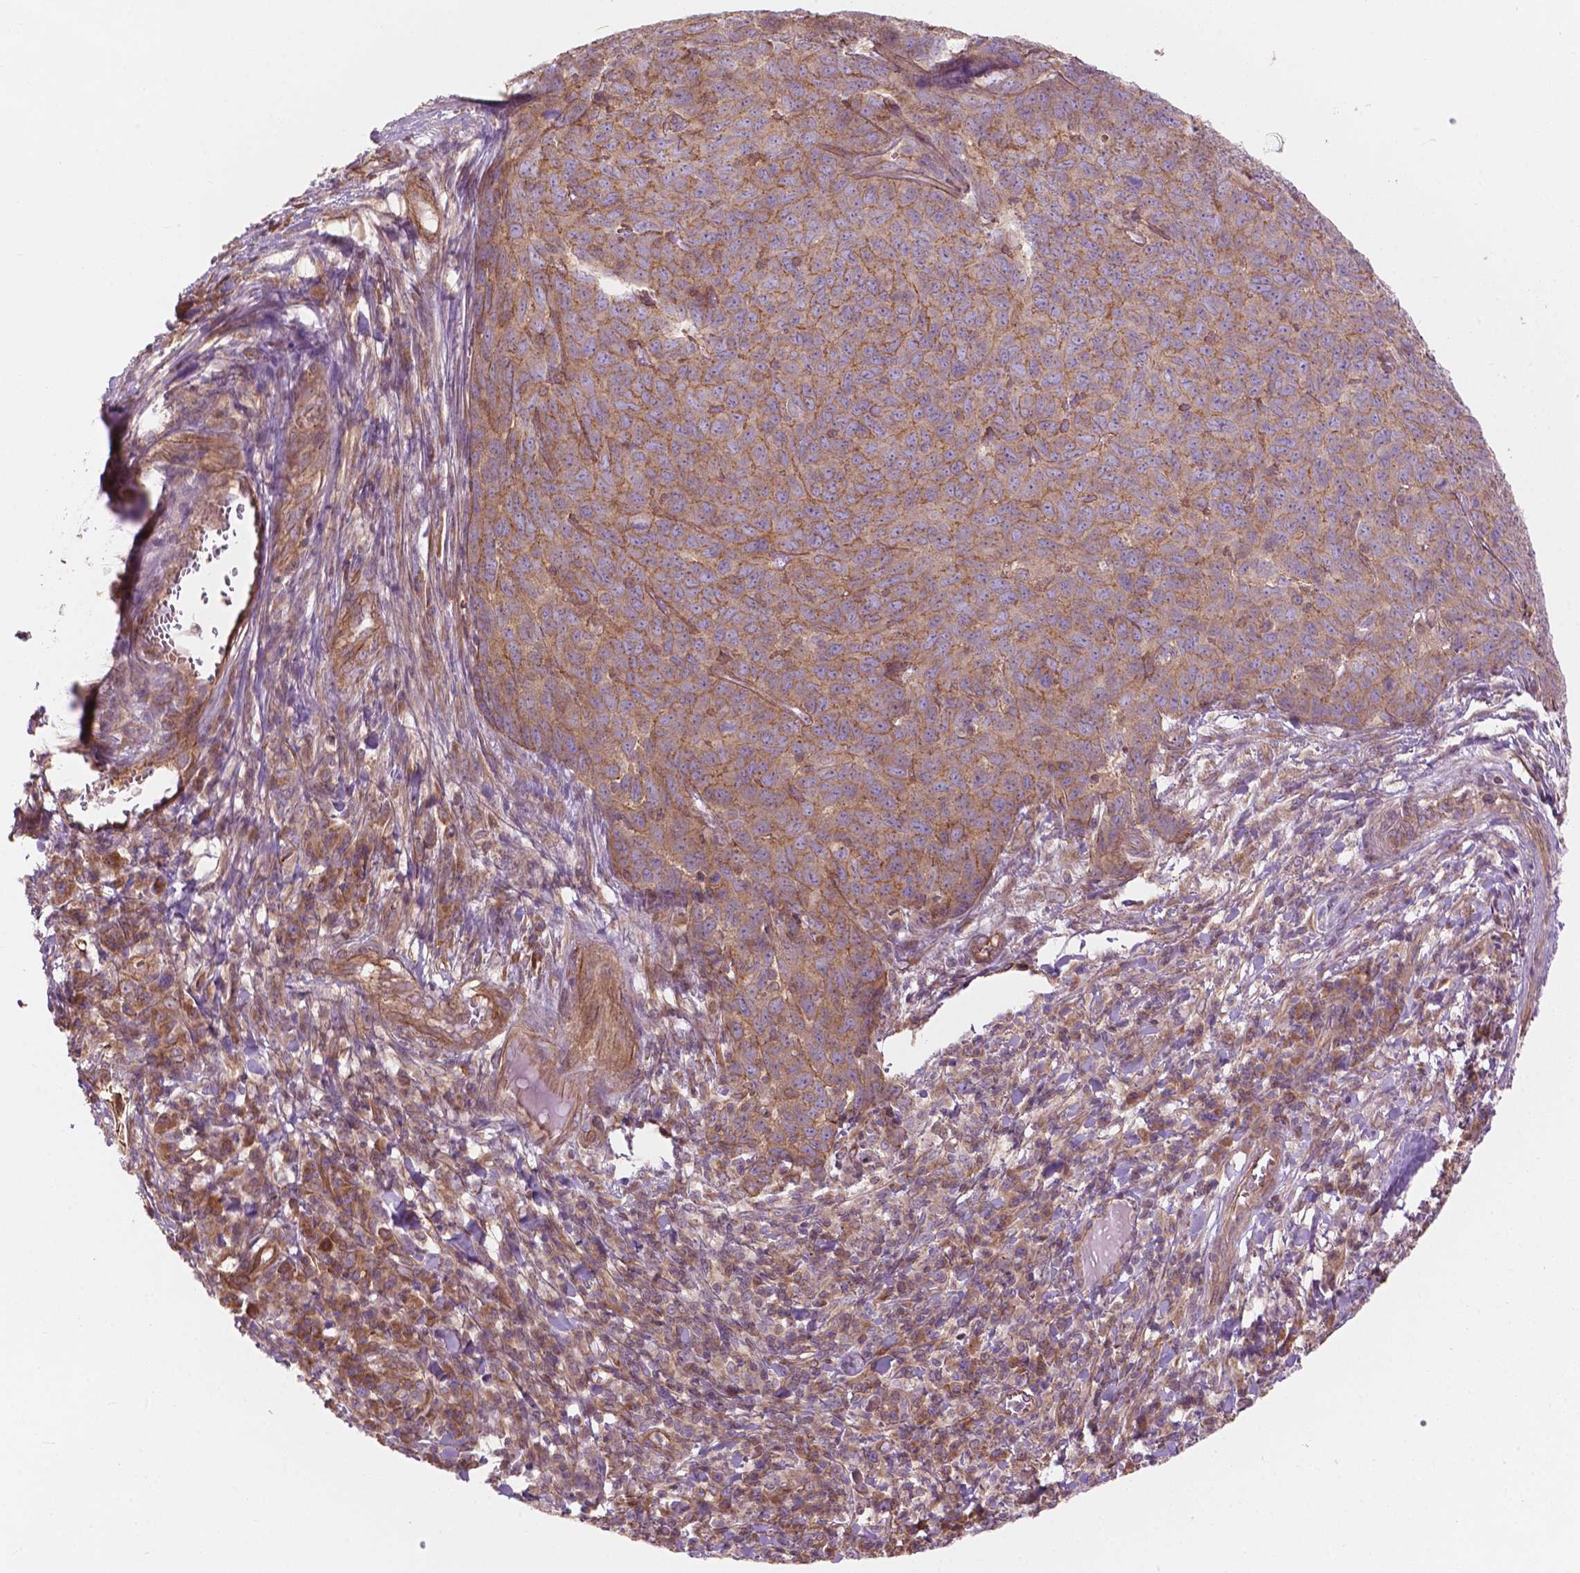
{"staining": {"intensity": "moderate", "quantity": ">75%", "location": "cytoplasmic/membranous"}, "tissue": "skin cancer", "cell_type": "Tumor cells", "image_type": "cancer", "snomed": [{"axis": "morphology", "description": "Squamous cell carcinoma, NOS"}, {"axis": "topography", "description": "Skin"}, {"axis": "topography", "description": "Anal"}], "caption": "A medium amount of moderate cytoplasmic/membranous positivity is identified in about >75% of tumor cells in squamous cell carcinoma (skin) tissue. The protein is stained brown, and the nuclei are stained in blue (DAB IHC with brightfield microscopy, high magnification).", "gene": "SURF4", "patient": {"sex": "female", "age": 51}}